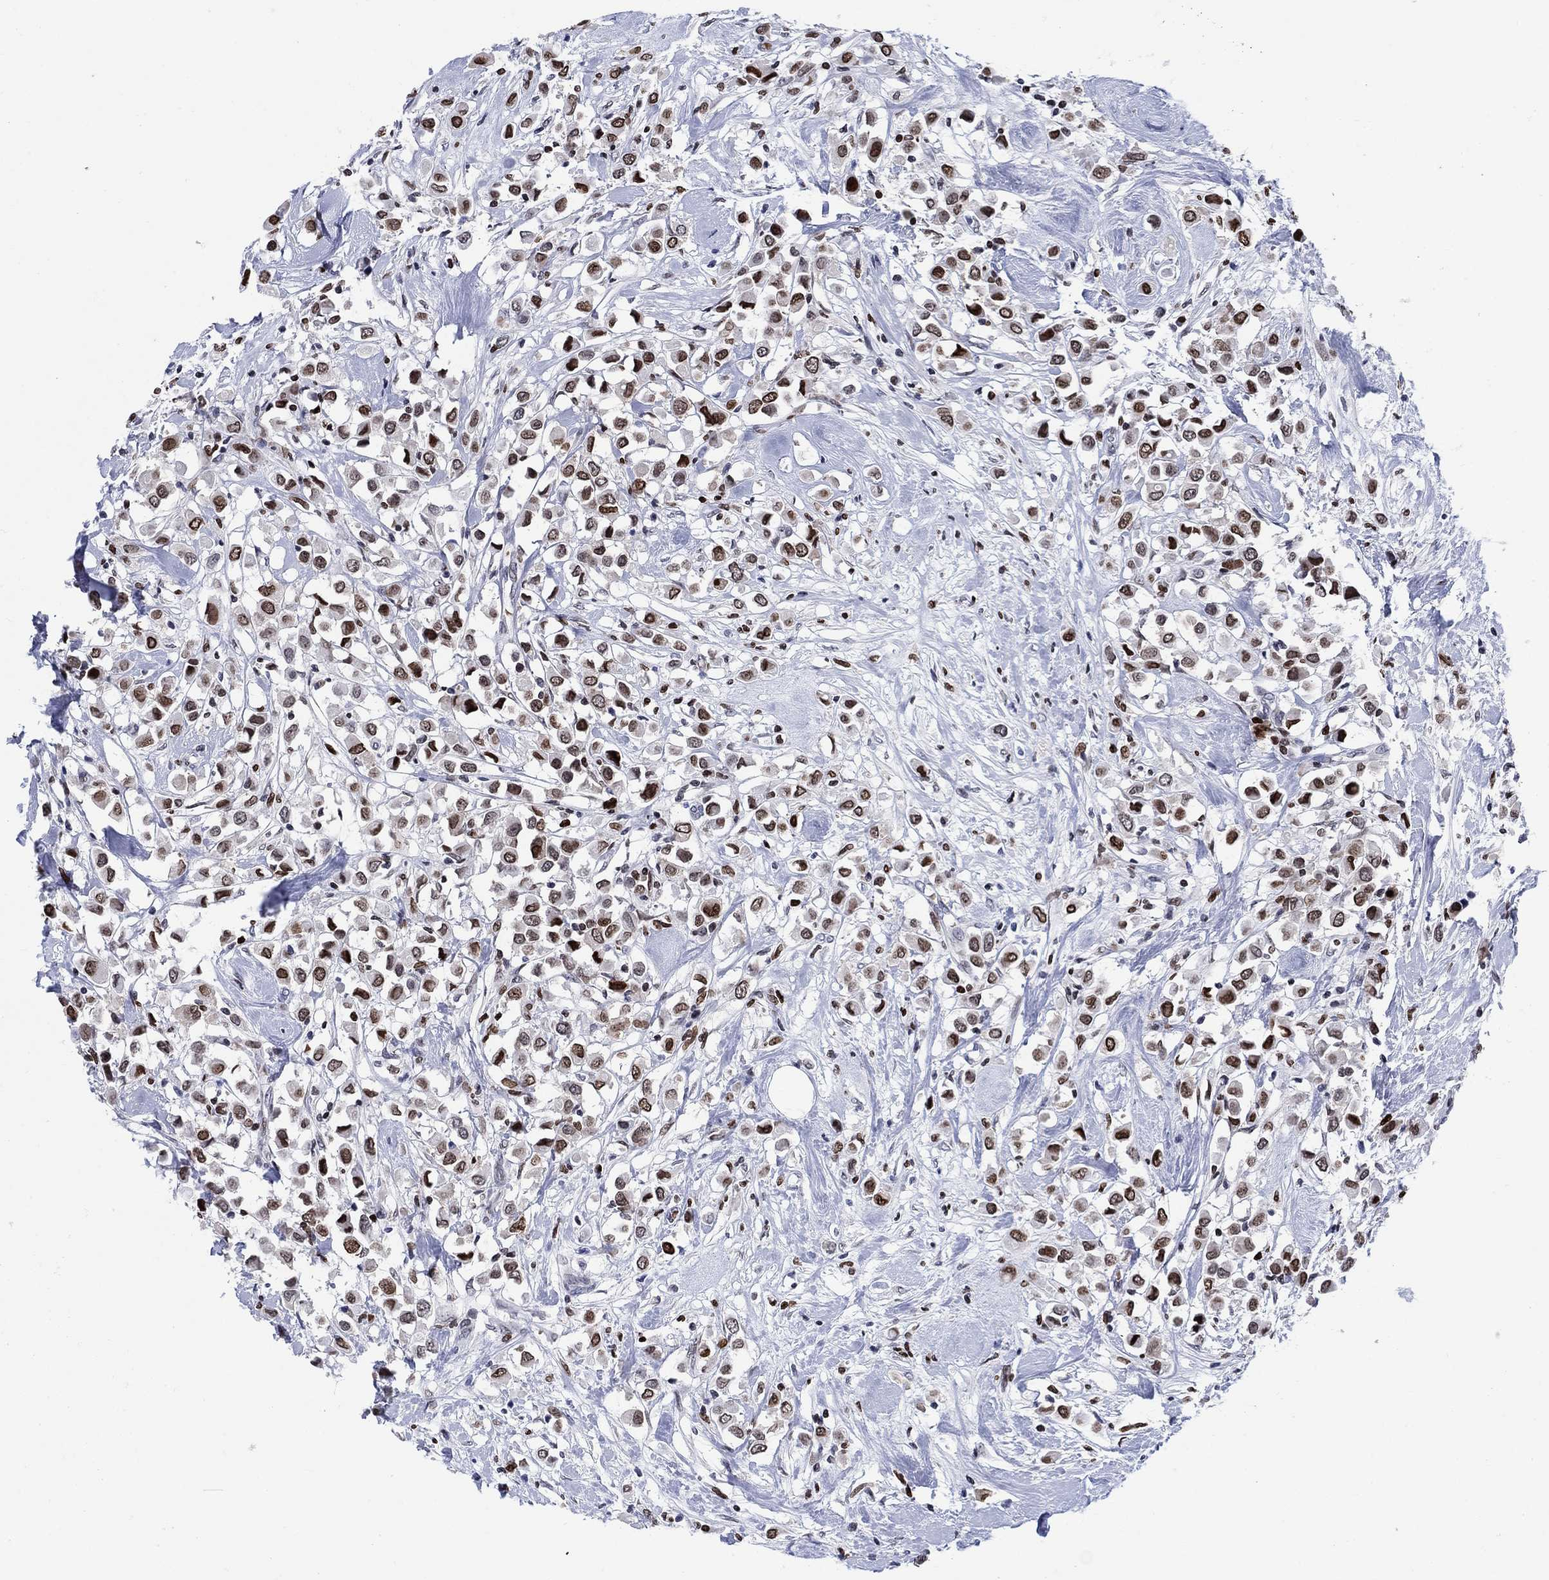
{"staining": {"intensity": "strong", "quantity": "25%-75%", "location": "nuclear"}, "tissue": "breast cancer", "cell_type": "Tumor cells", "image_type": "cancer", "snomed": [{"axis": "morphology", "description": "Duct carcinoma"}, {"axis": "topography", "description": "Breast"}], "caption": "A brown stain highlights strong nuclear positivity of a protein in infiltrating ductal carcinoma (breast) tumor cells. (DAB = brown stain, brightfield microscopy at high magnification).", "gene": "HMGA1", "patient": {"sex": "female", "age": 61}}